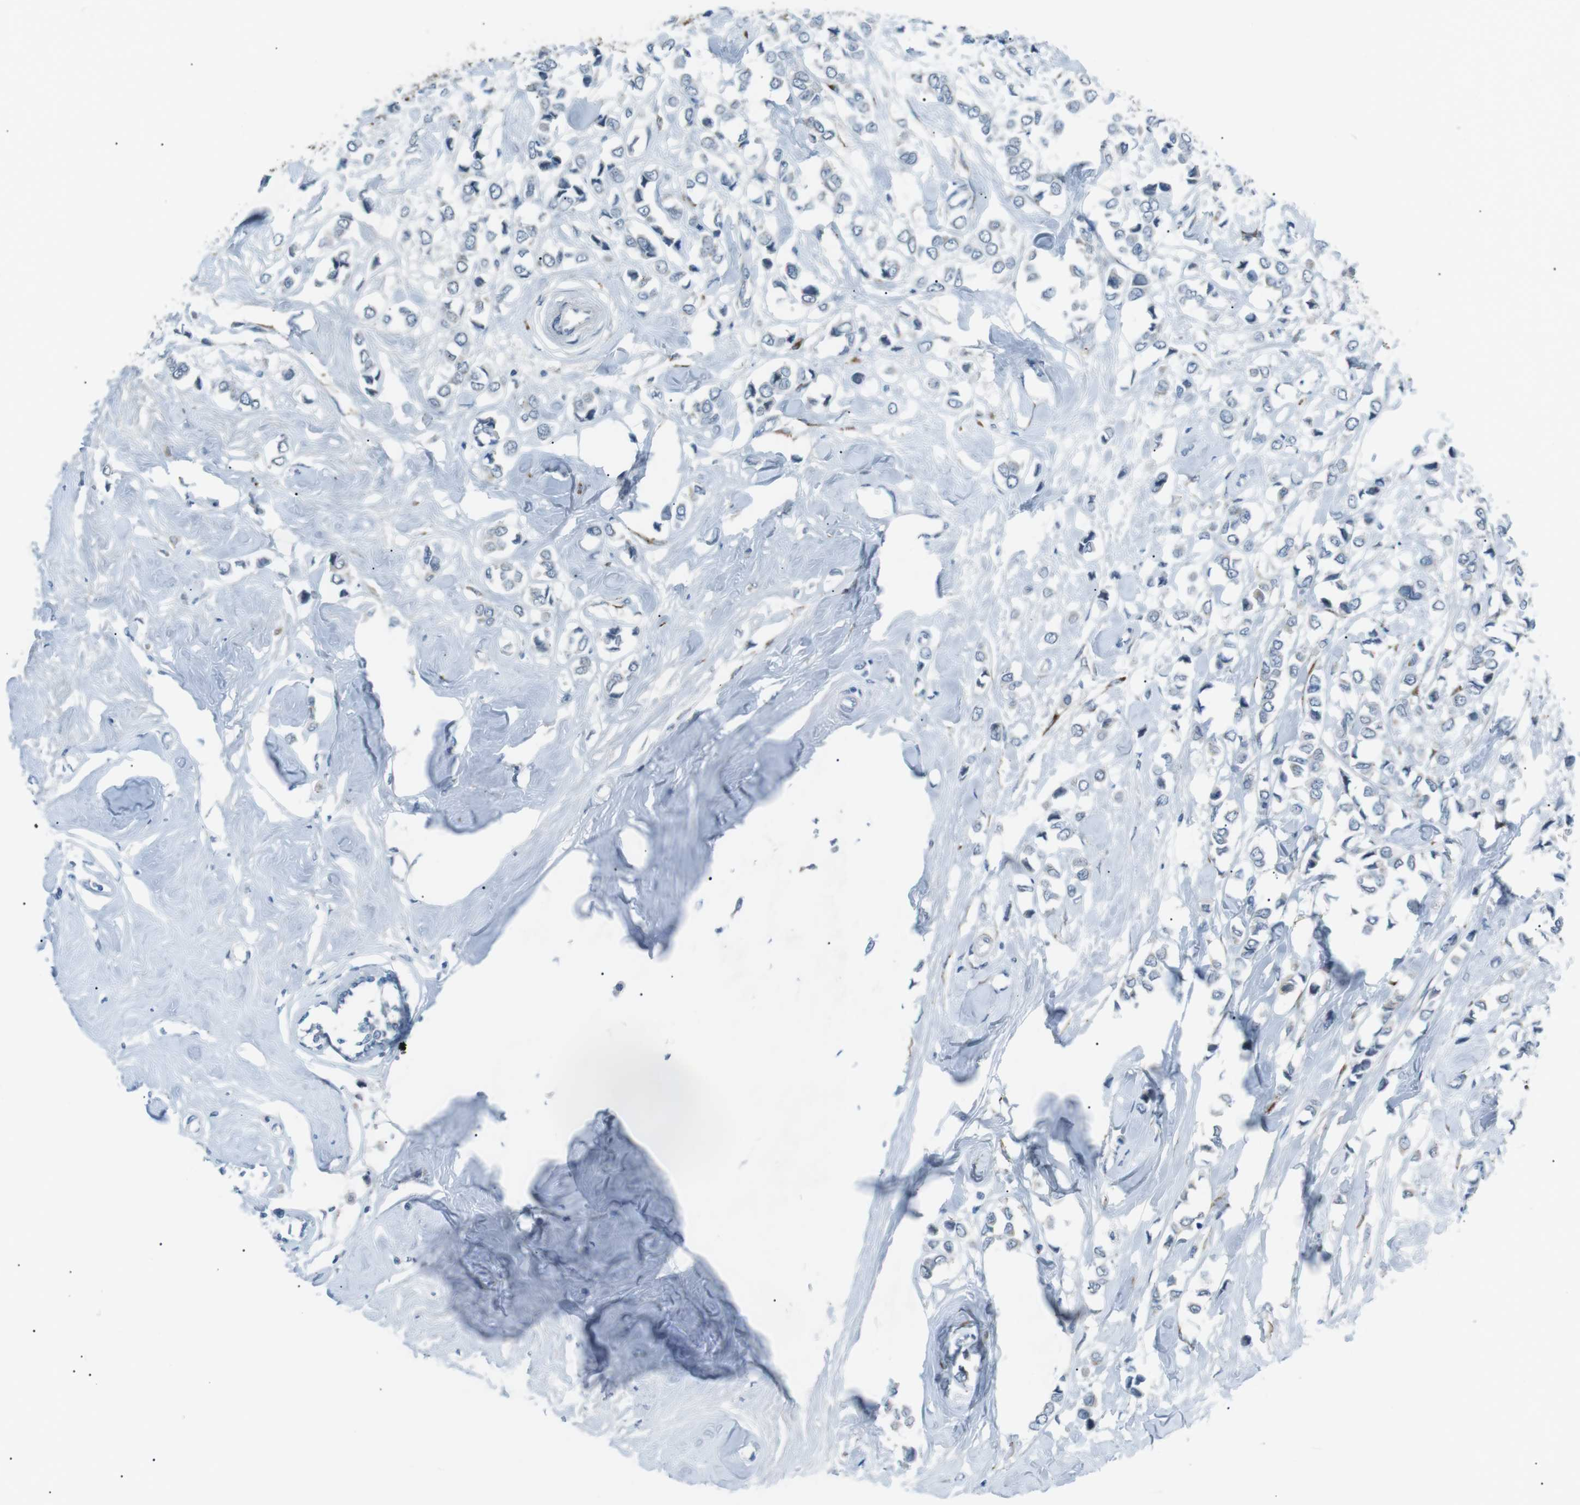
{"staining": {"intensity": "negative", "quantity": "none", "location": "none"}, "tissue": "breast cancer", "cell_type": "Tumor cells", "image_type": "cancer", "snomed": [{"axis": "morphology", "description": "Lobular carcinoma"}, {"axis": "topography", "description": "Breast"}], "caption": "The photomicrograph reveals no staining of tumor cells in breast lobular carcinoma. (Stains: DAB (3,3'-diaminobenzidine) immunohistochemistry (IHC) with hematoxylin counter stain, Microscopy: brightfield microscopy at high magnification).", "gene": "ARID5B", "patient": {"sex": "female", "age": 51}}